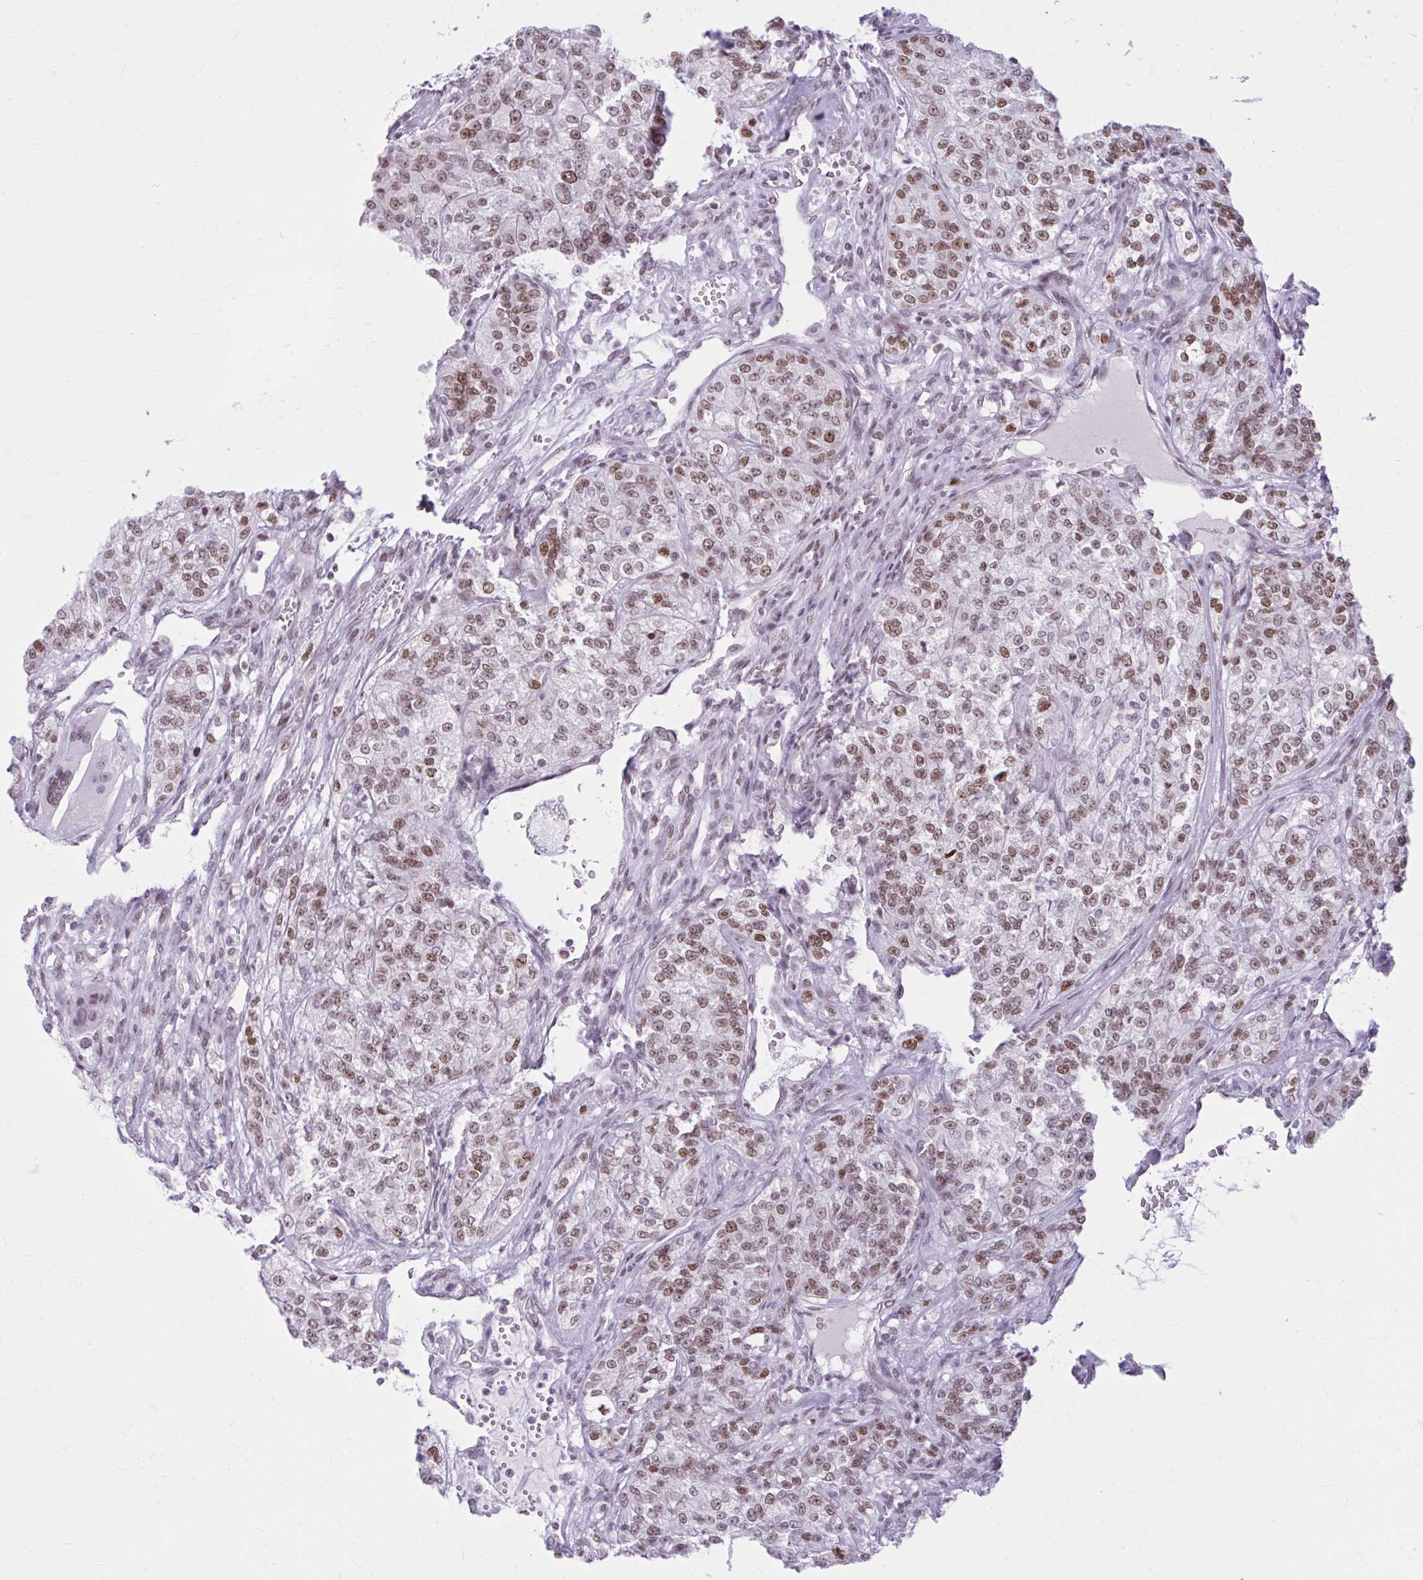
{"staining": {"intensity": "moderate", "quantity": ">75%", "location": "nuclear"}, "tissue": "renal cancer", "cell_type": "Tumor cells", "image_type": "cancer", "snomed": [{"axis": "morphology", "description": "Adenocarcinoma, NOS"}, {"axis": "topography", "description": "Kidney"}], "caption": "Immunohistochemistry micrograph of human renal adenocarcinoma stained for a protein (brown), which reveals medium levels of moderate nuclear staining in approximately >75% of tumor cells.", "gene": "PABIR1", "patient": {"sex": "female", "age": 63}}